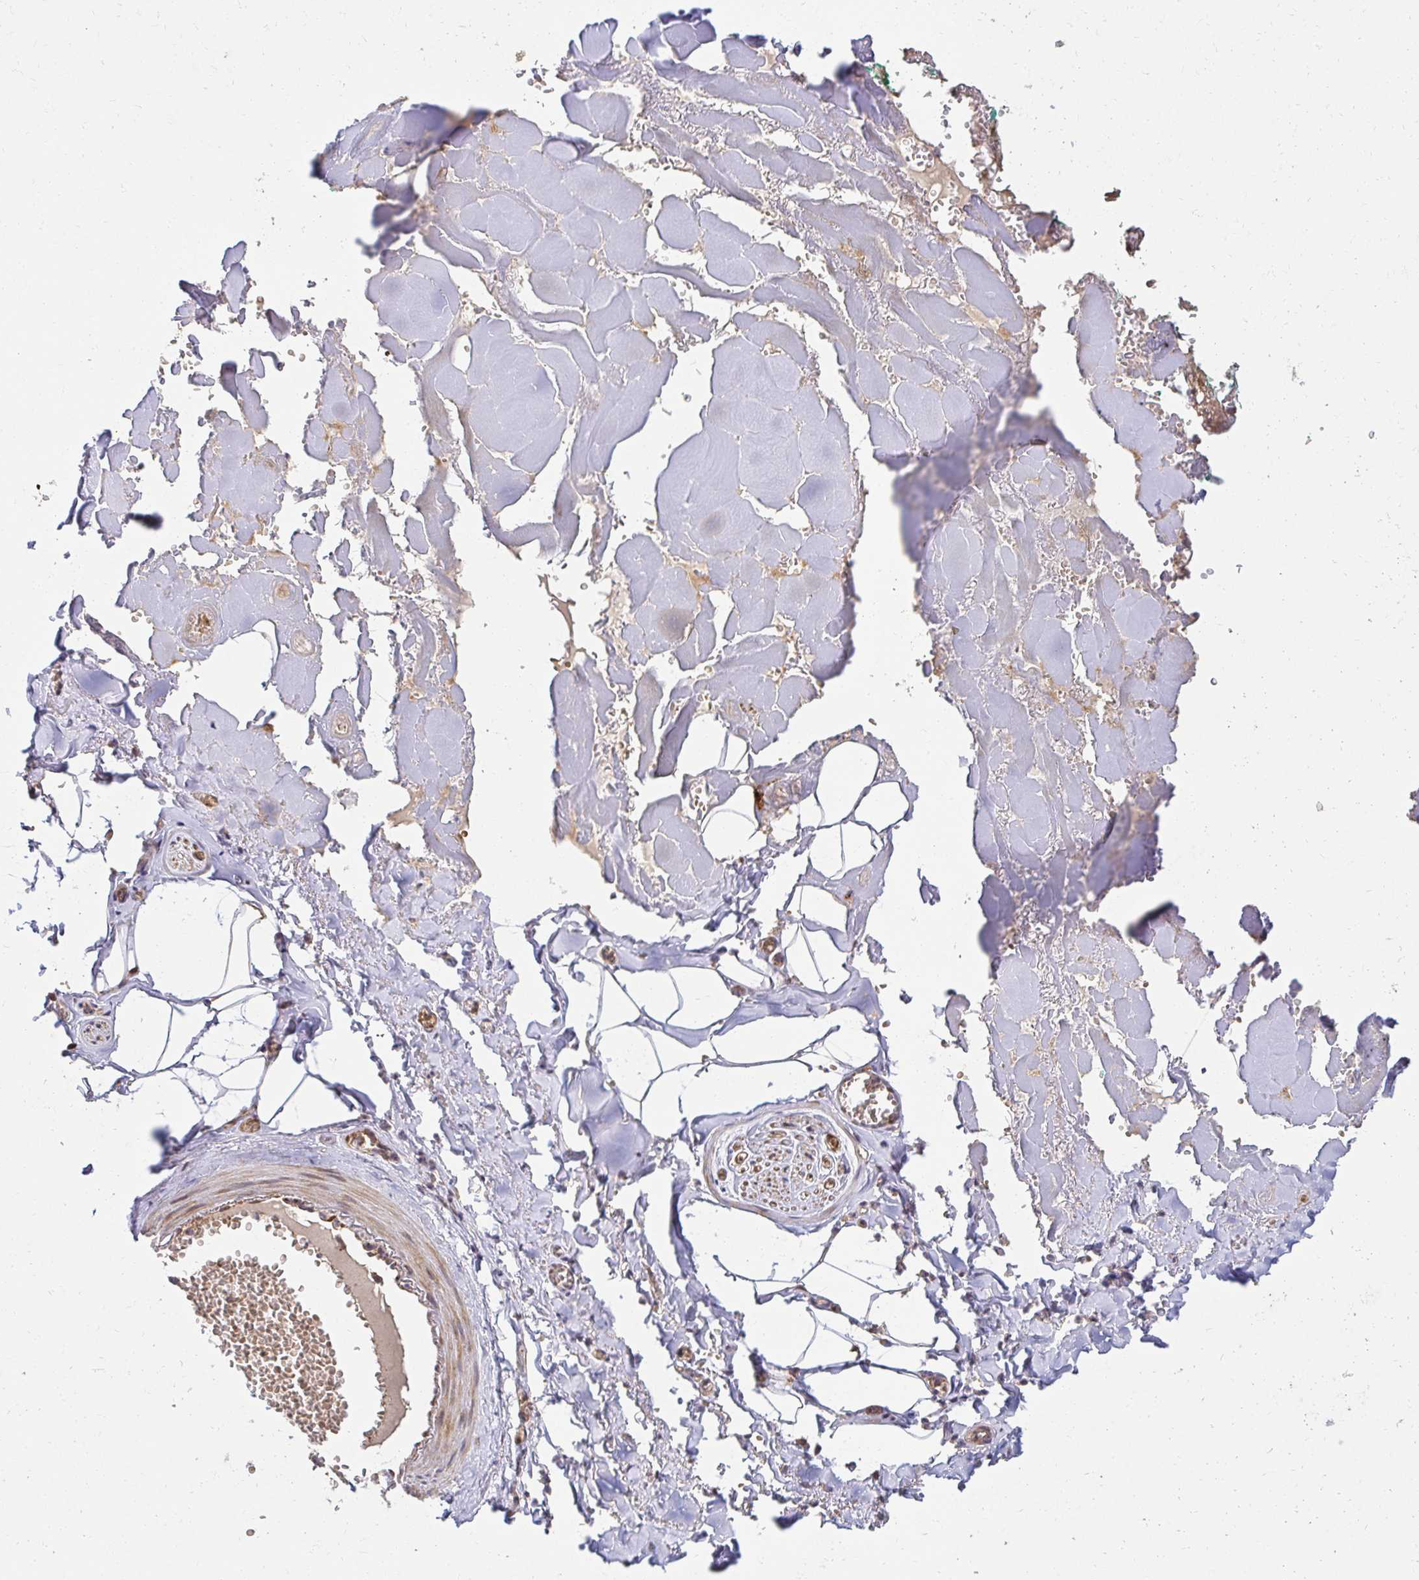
{"staining": {"intensity": "negative", "quantity": "none", "location": "none"}, "tissue": "adipose tissue", "cell_type": "Adipocytes", "image_type": "normal", "snomed": [{"axis": "morphology", "description": "Normal tissue, NOS"}, {"axis": "topography", "description": "Vulva"}, {"axis": "topography", "description": "Peripheral nerve tissue"}], "caption": "High power microscopy image of an IHC photomicrograph of normal adipose tissue, revealing no significant positivity in adipocytes.", "gene": "PSMA4", "patient": {"sex": "female", "age": 66}}